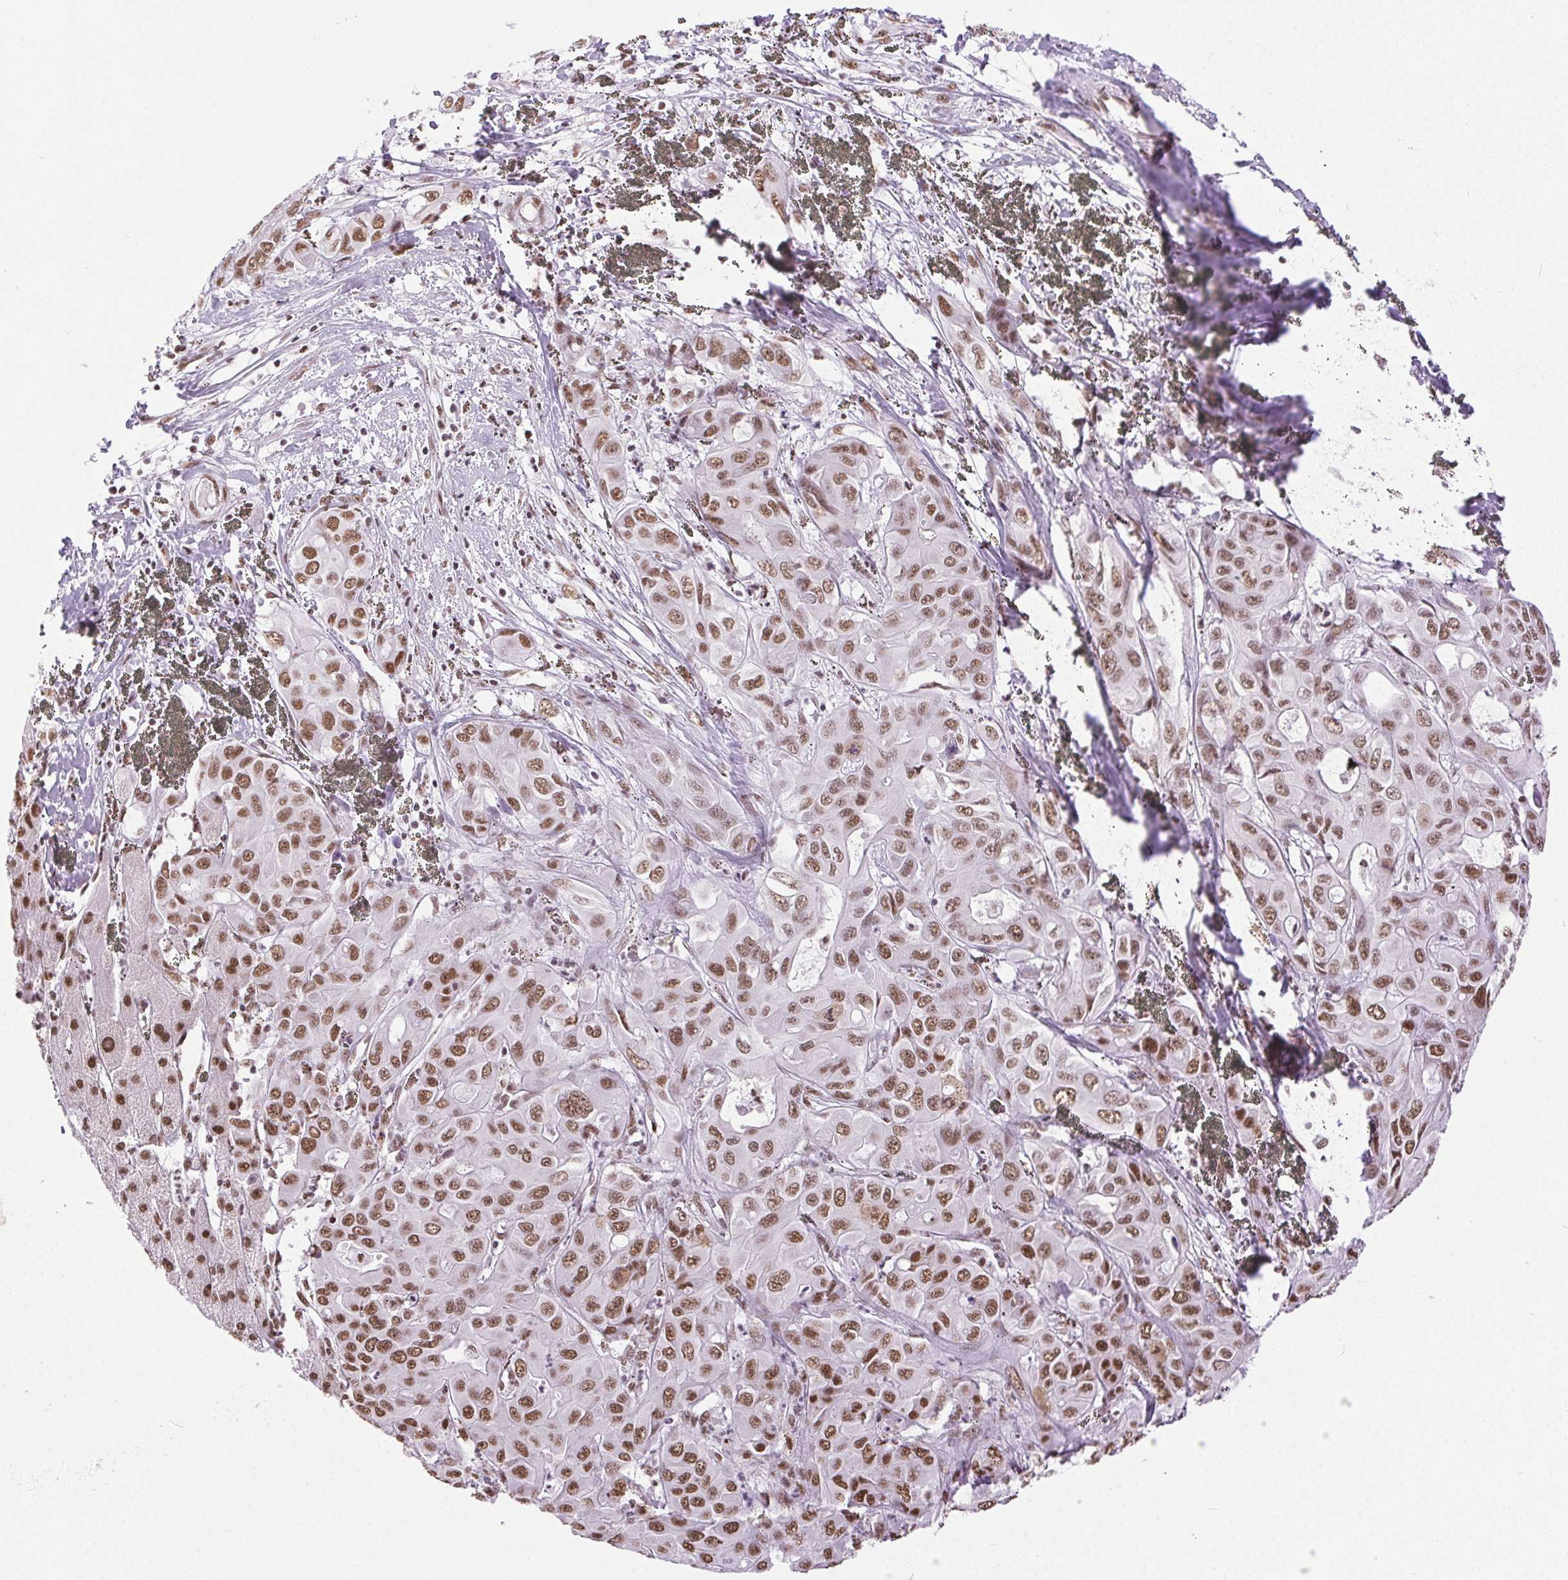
{"staining": {"intensity": "moderate", "quantity": ">75%", "location": "nuclear"}, "tissue": "liver cancer", "cell_type": "Tumor cells", "image_type": "cancer", "snomed": [{"axis": "morphology", "description": "Cholangiocarcinoma"}, {"axis": "topography", "description": "Liver"}], "caption": "This is a histology image of immunohistochemistry staining of liver cholangiocarcinoma, which shows moderate expression in the nuclear of tumor cells.", "gene": "TRA2B", "patient": {"sex": "female", "age": 60}}